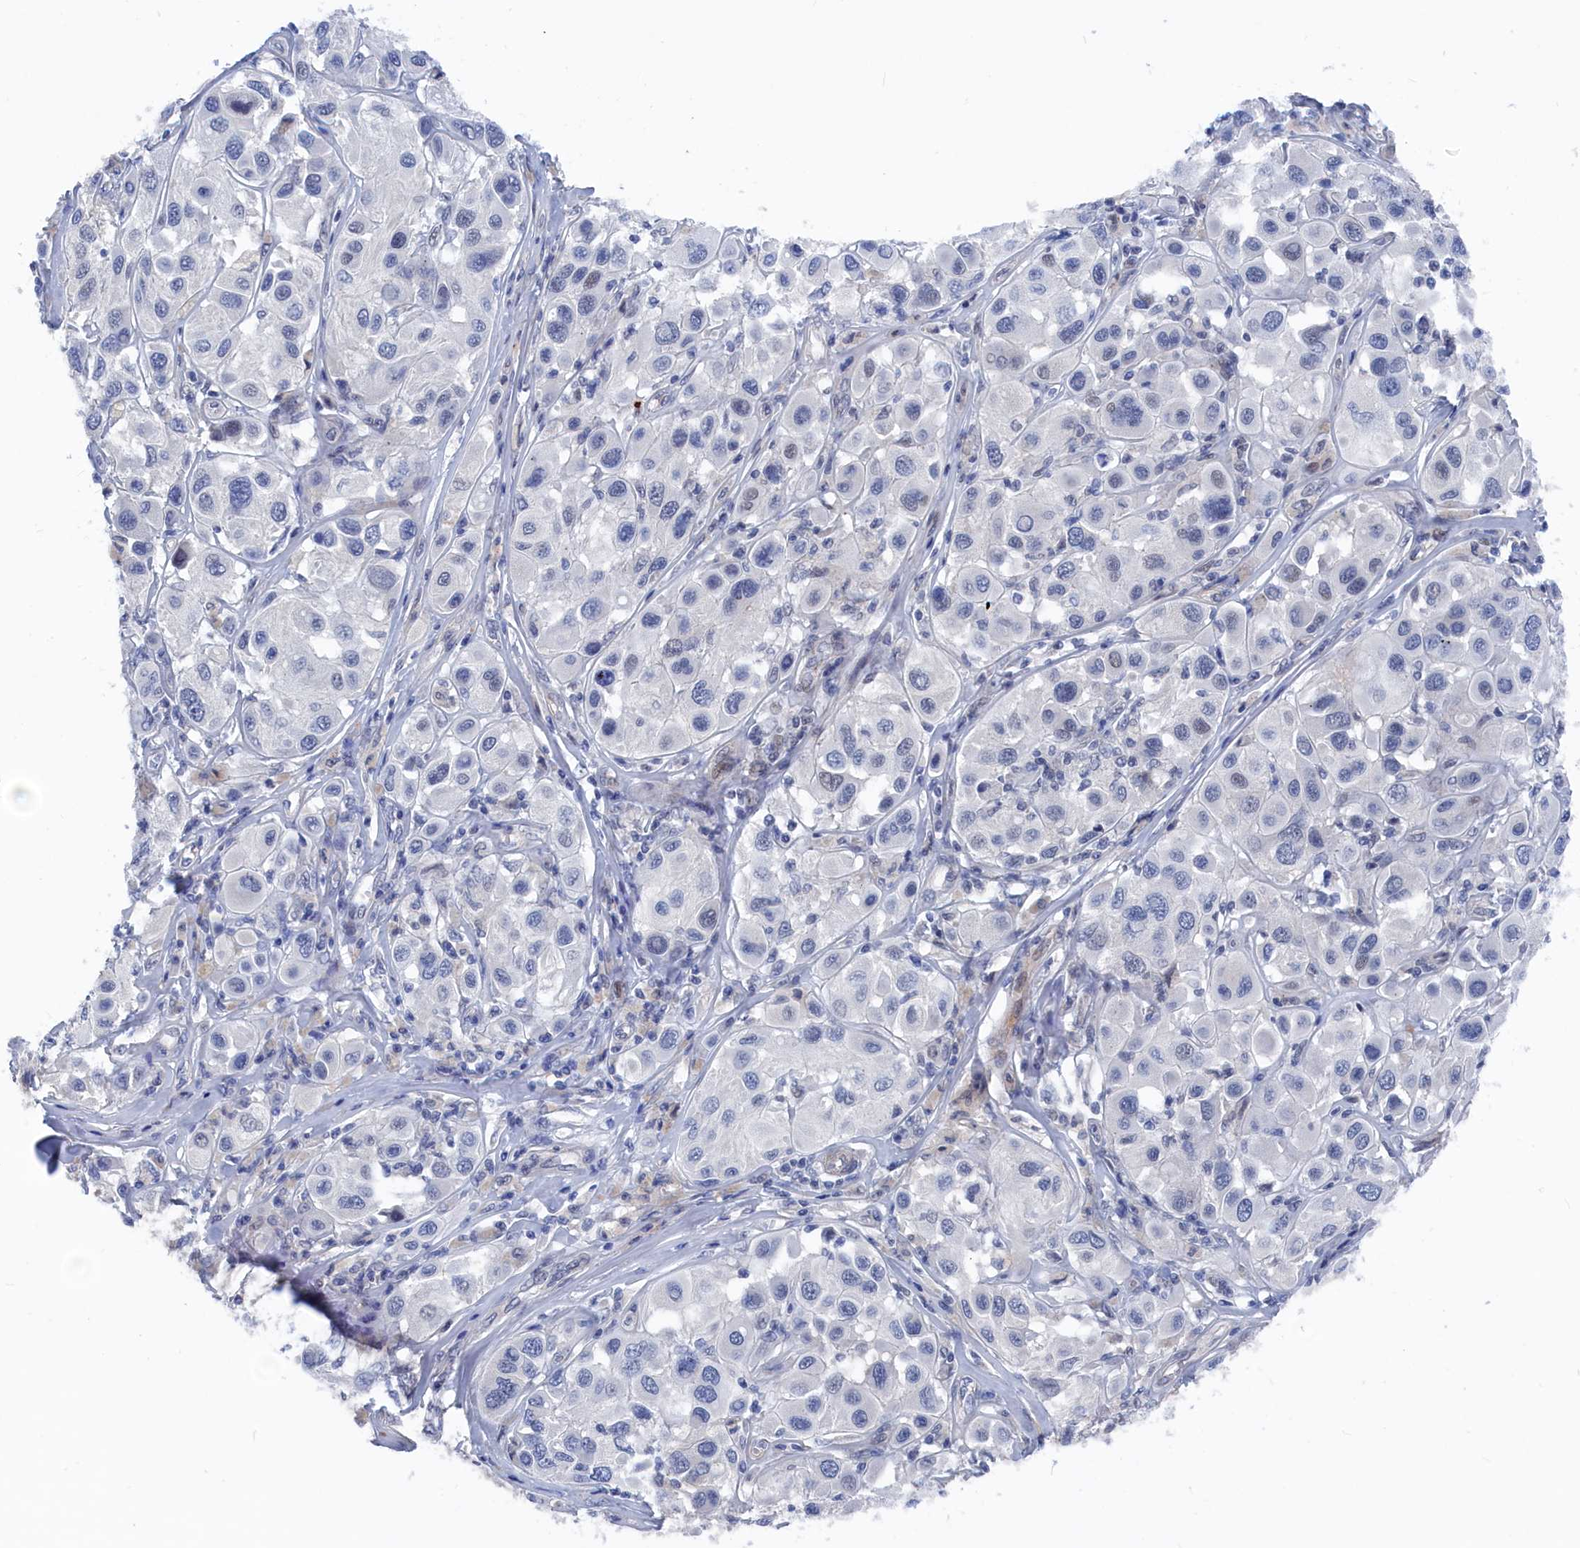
{"staining": {"intensity": "negative", "quantity": "none", "location": "none"}, "tissue": "melanoma", "cell_type": "Tumor cells", "image_type": "cancer", "snomed": [{"axis": "morphology", "description": "Malignant melanoma, Metastatic site"}, {"axis": "topography", "description": "Skin"}], "caption": "DAB (3,3'-diaminobenzidine) immunohistochemical staining of melanoma exhibits no significant positivity in tumor cells.", "gene": "MARCHF3", "patient": {"sex": "male", "age": 41}}